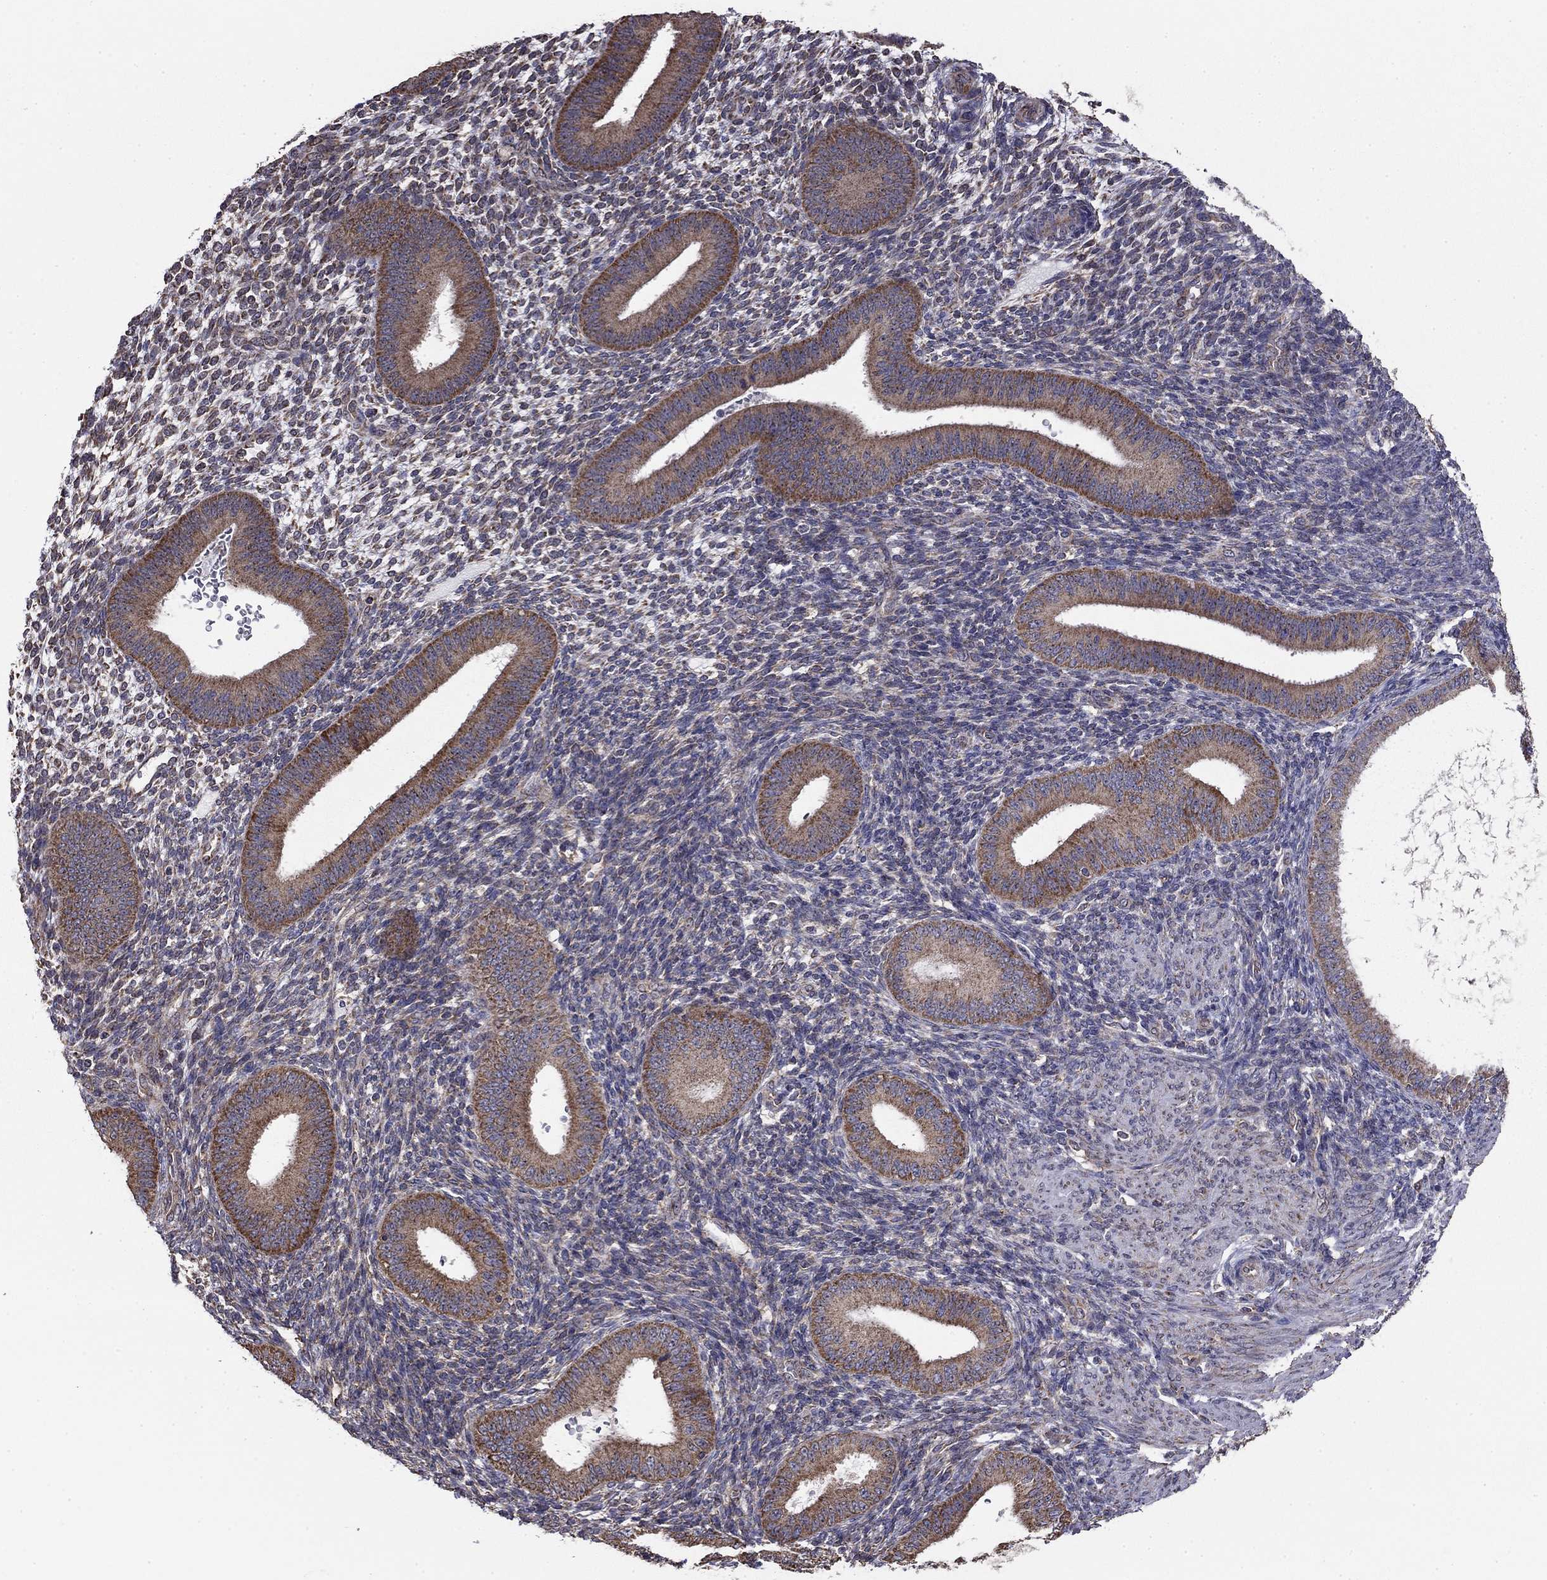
{"staining": {"intensity": "weak", "quantity": "<25%", "location": "cytoplasmic/membranous"}, "tissue": "endometrium", "cell_type": "Cells in endometrial stroma", "image_type": "normal", "snomed": [{"axis": "morphology", "description": "Normal tissue, NOS"}, {"axis": "topography", "description": "Endometrium"}], "caption": "Micrograph shows no significant protein staining in cells in endometrial stroma of unremarkable endometrium.", "gene": "NKIRAS1", "patient": {"sex": "female", "age": 39}}